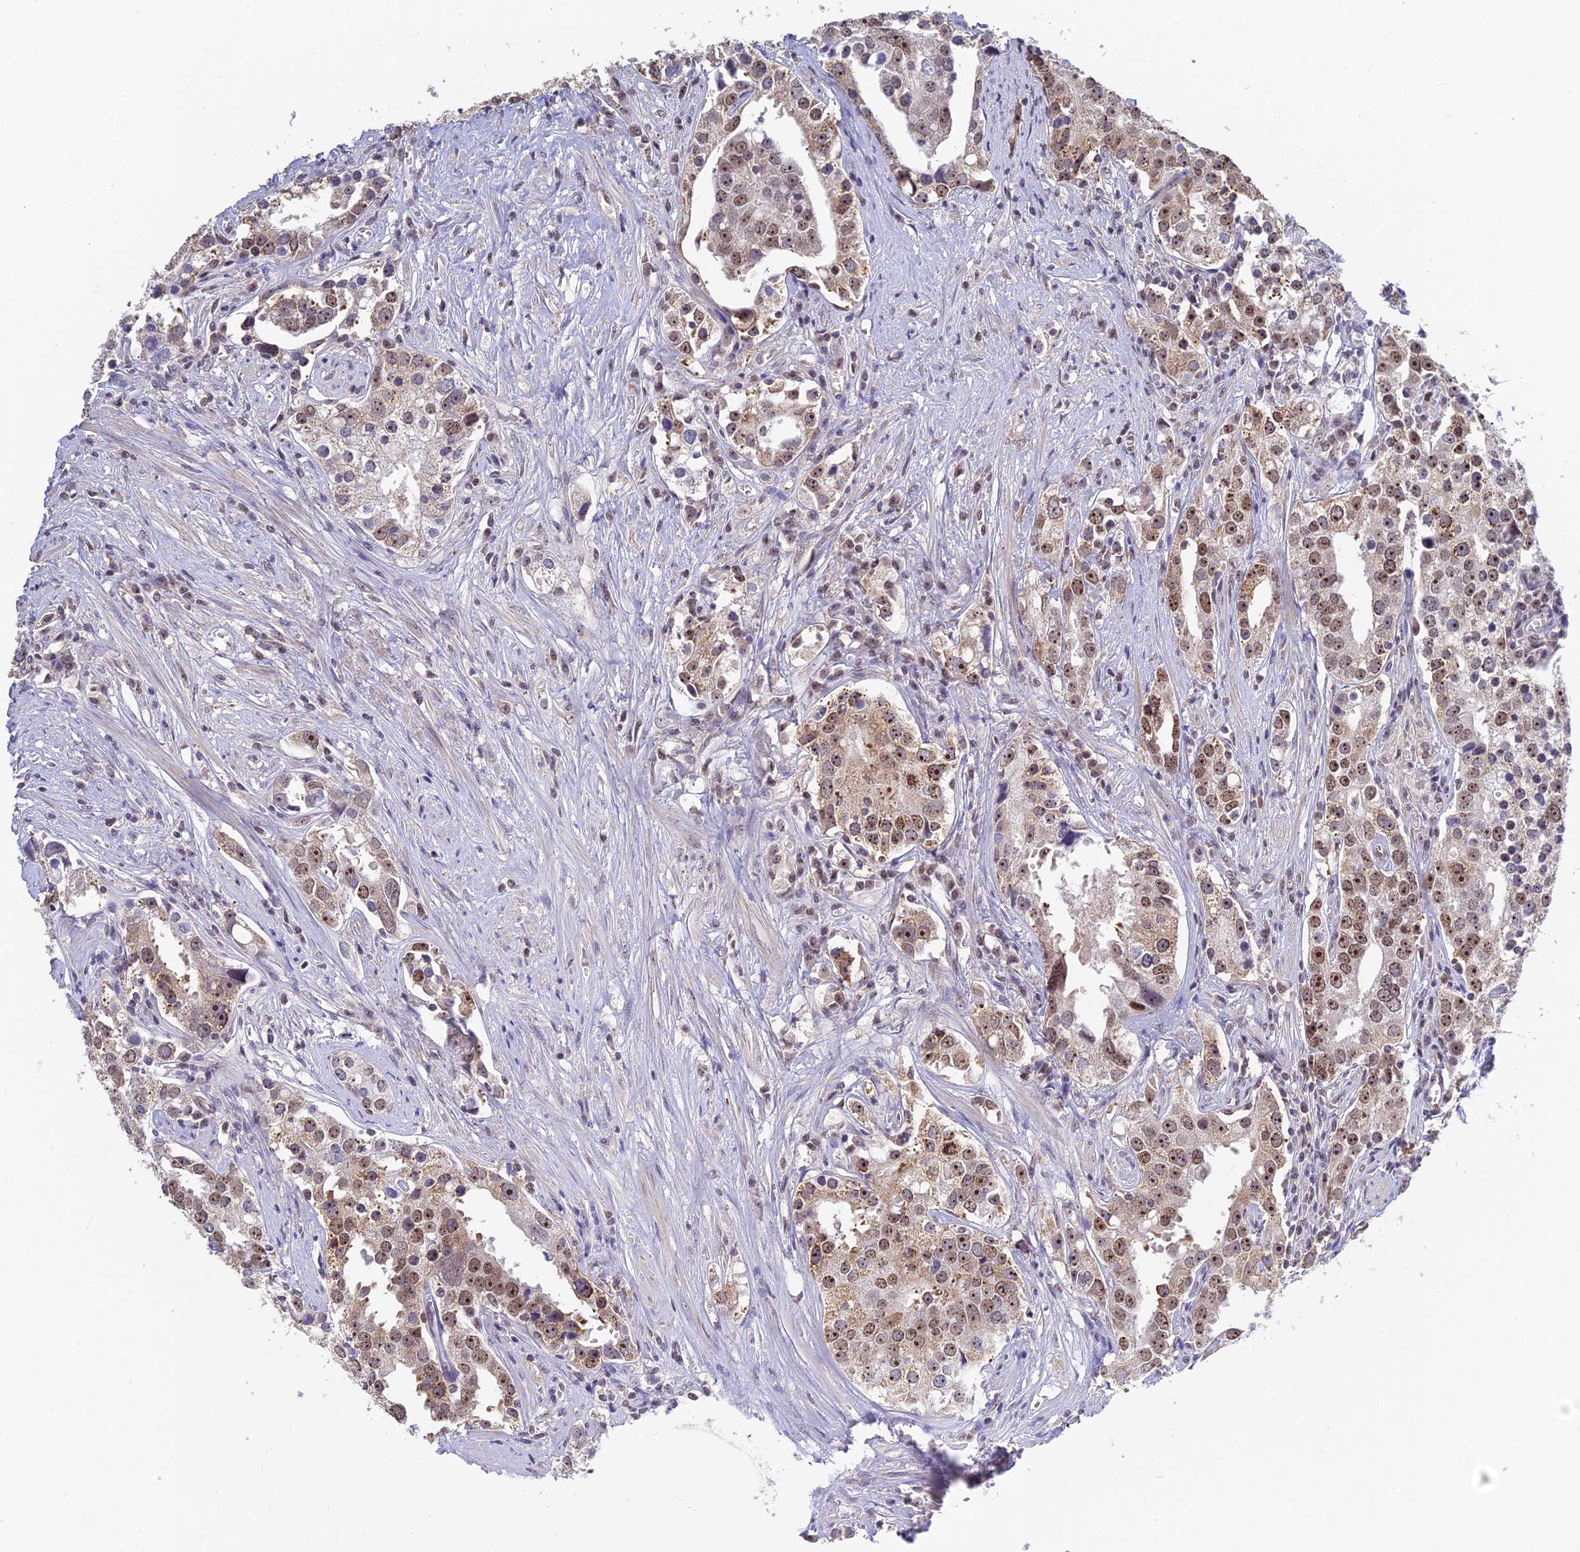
{"staining": {"intensity": "moderate", "quantity": "25%-75%", "location": "cytoplasmic/membranous,nuclear"}, "tissue": "prostate cancer", "cell_type": "Tumor cells", "image_type": "cancer", "snomed": [{"axis": "morphology", "description": "Adenocarcinoma, High grade"}, {"axis": "topography", "description": "Prostate"}], "caption": "Moderate cytoplasmic/membranous and nuclear positivity for a protein is appreciated in approximately 25%-75% of tumor cells of prostate cancer (adenocarcinoma (high-grade)) using IHC.", "gene": "POLR1G", "patient": {"sex": "male", "age": 71}}